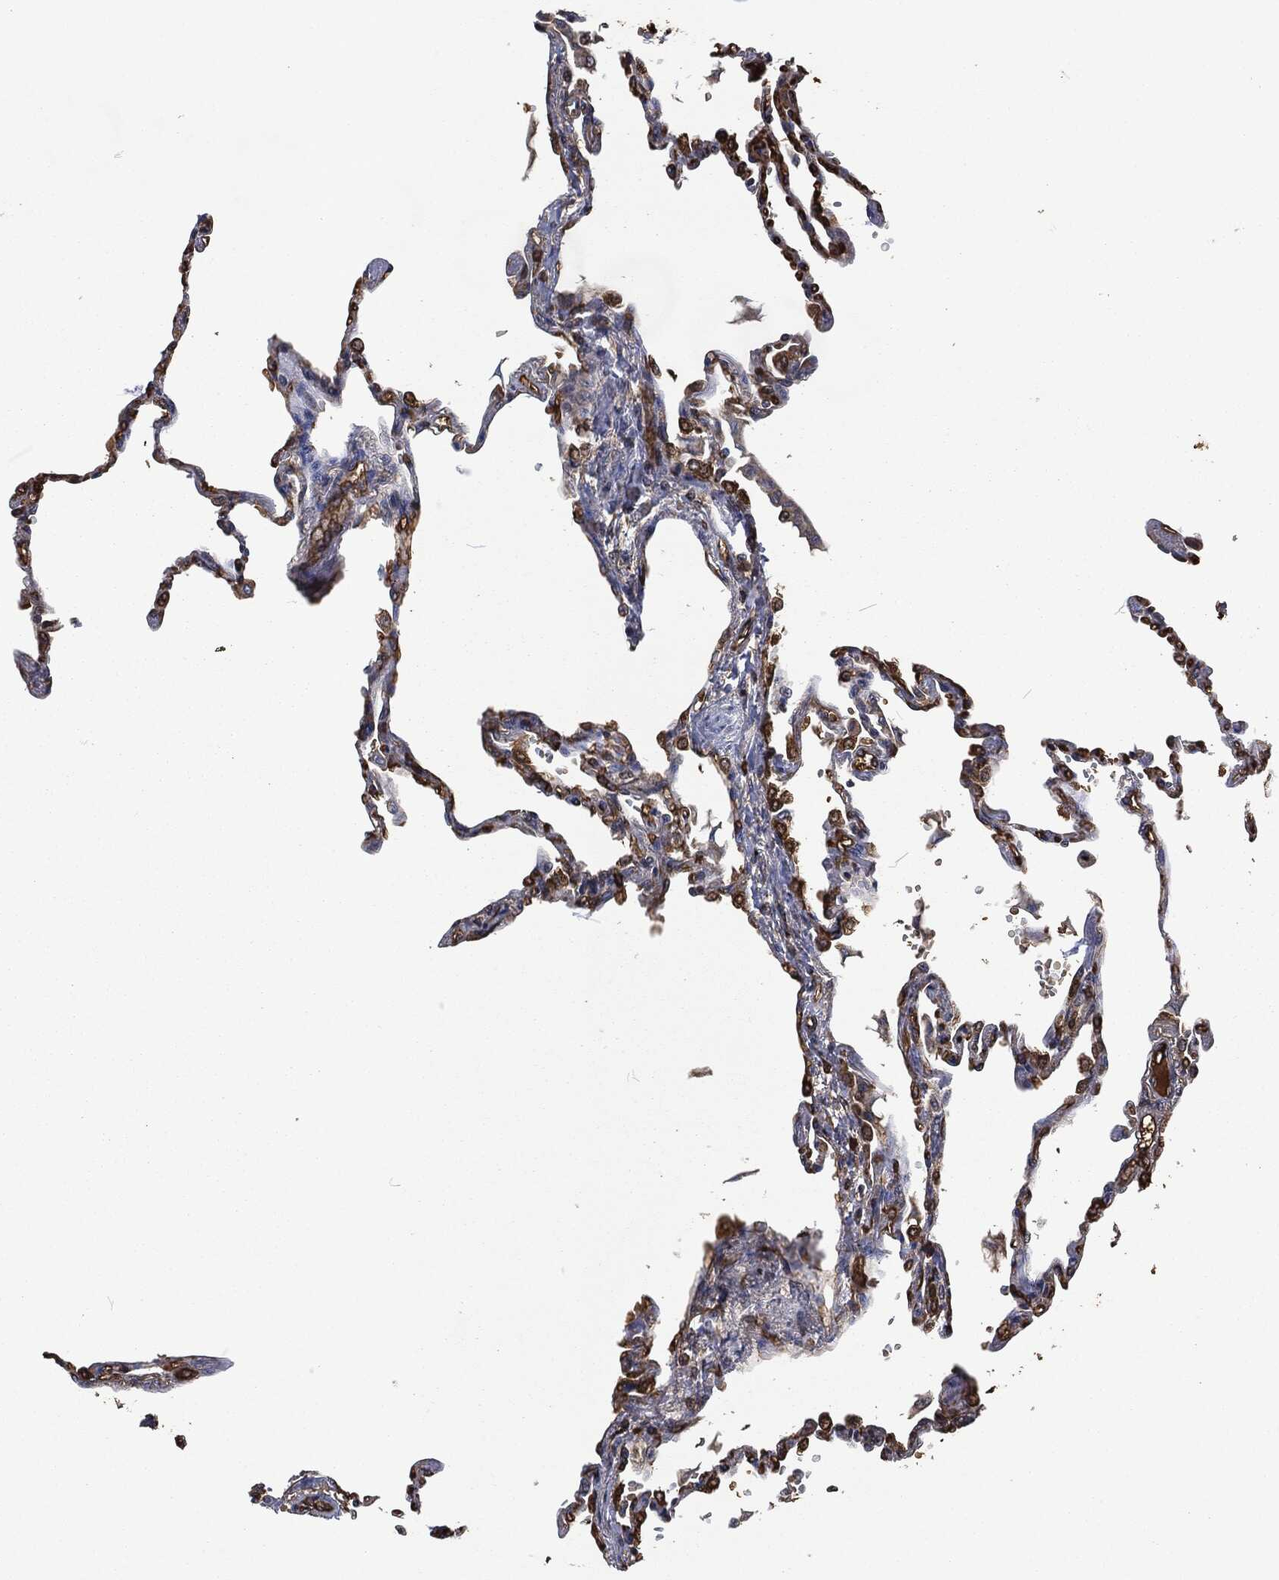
{"staining": {"intensity": "moderate", "quantity": ">75%", "location": "cytoplasmic/membranous"}, "tissue": "lung", "cell_type": "Alveolar cells", "image_type": "normal", "snomed": [{"axis": "morphology", "description": "Normal tissue, NOS"}, {"axis": "topography", "description": "Lung"}], "caption": "IHC of normal lung reveals medium levels of moderate cytoplasmic/membranous positivity in approximately >75% of alveolar cells. (DAB IHC, brown staining for protein, blue staining for nuclei).", "gene": "PRDX4", "patient": {"sex": "male", "age": 78}}